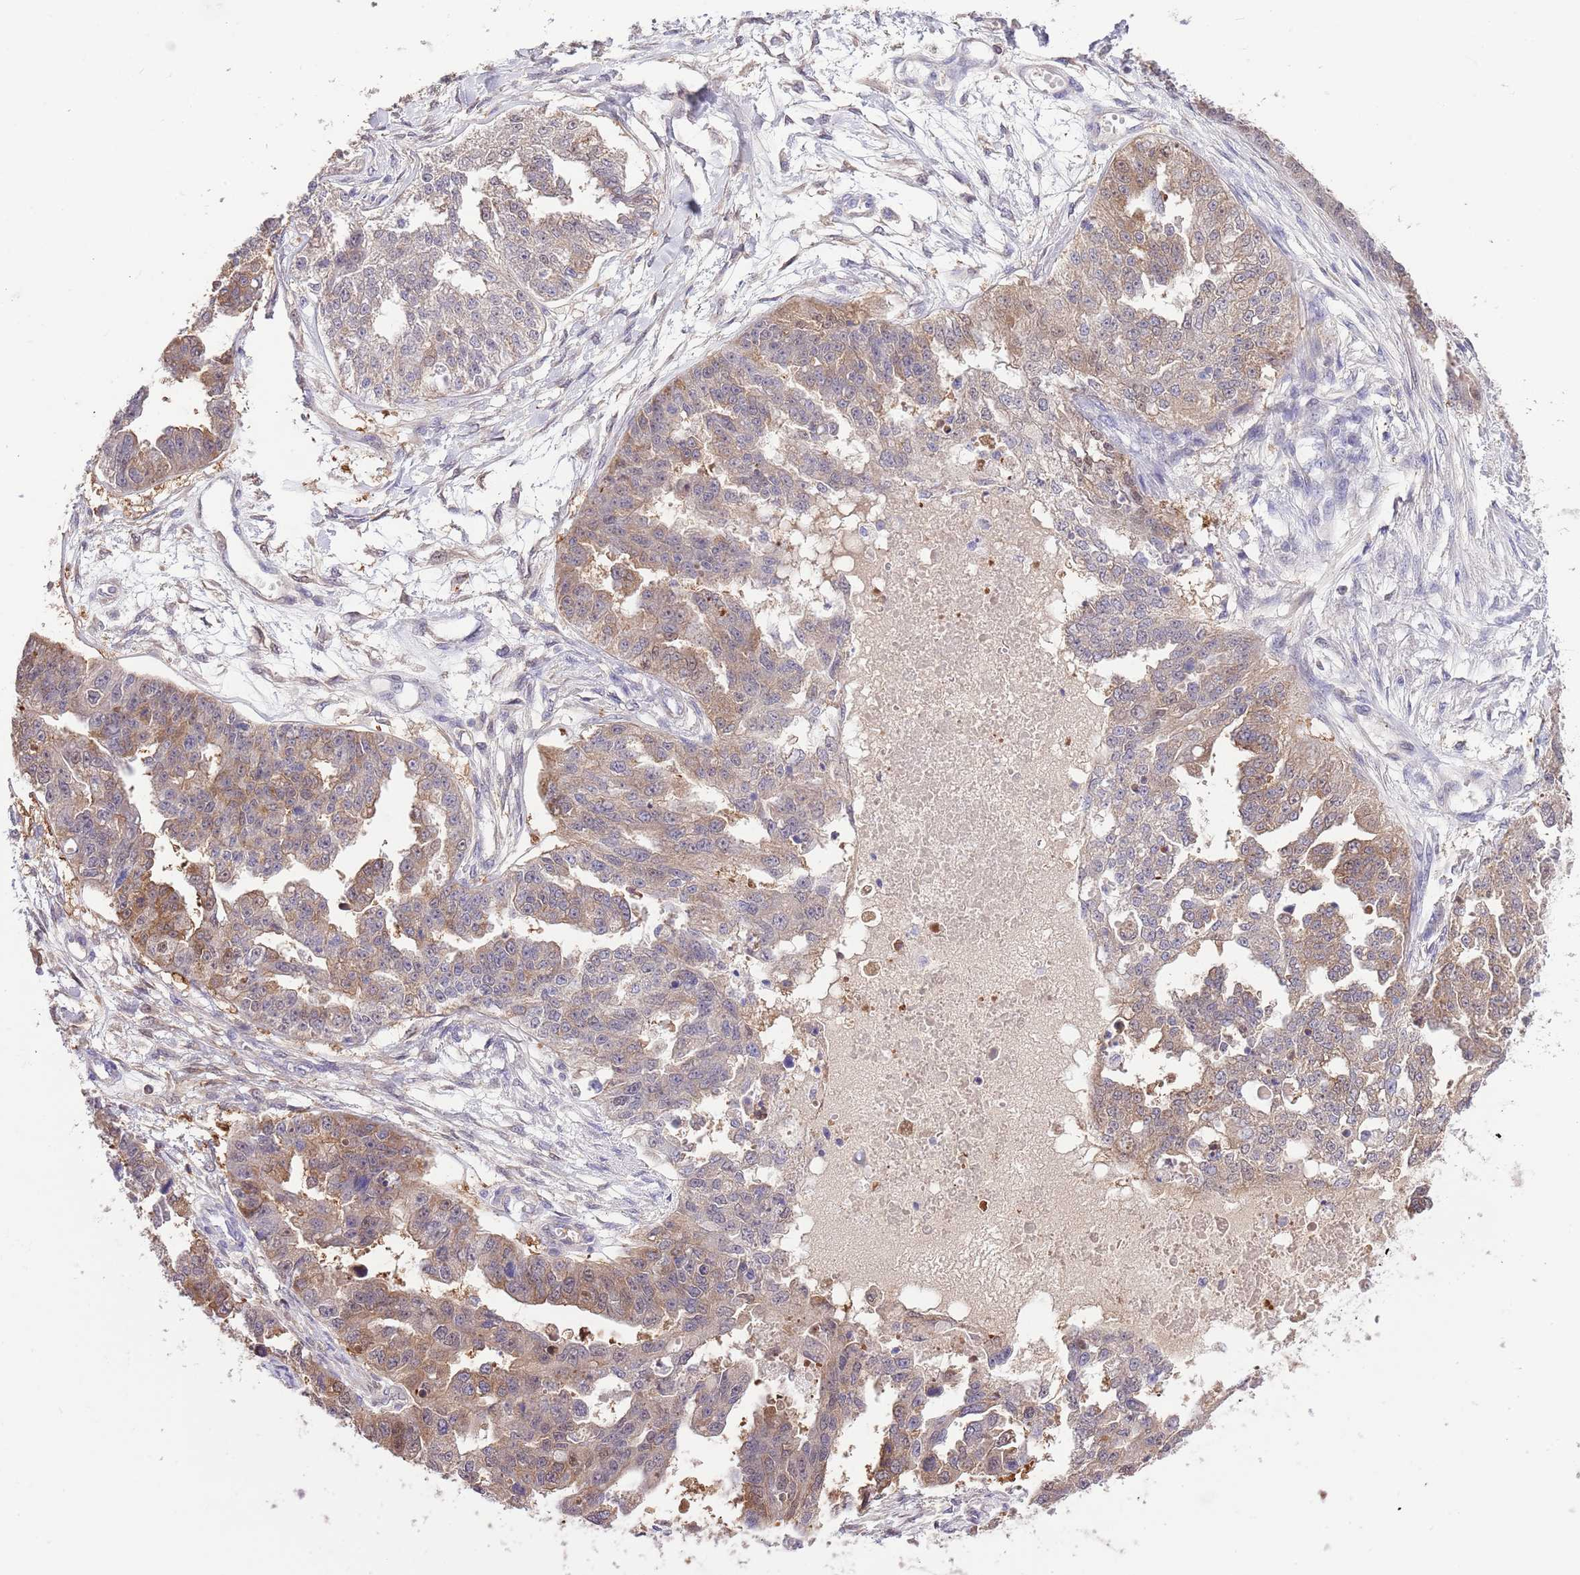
{"staining": {"intensity": "moderate", "quantity": "25%-75%", "location": "cytoplasmic/membranous"}, "tissue": "ovarian cancer", "cell_type": "Tumor cells", "image_type": "cancer", "snomed": [{"axis": "morphology", "description": "Cystadenocarcinoma, serous, NOS"}, {"axis": "topography", "description": "Ovary"}], "caption": "Immunohistochemical staining of ovarian cancer (serous cystadenocarcinoma) reveals medium levels of moderate cytoplasmic/membranous protein positivity in approximately 25%-75% of tumor cells.", "gene": "PRR32", "patient": {"sex": "female", "age": 58}}